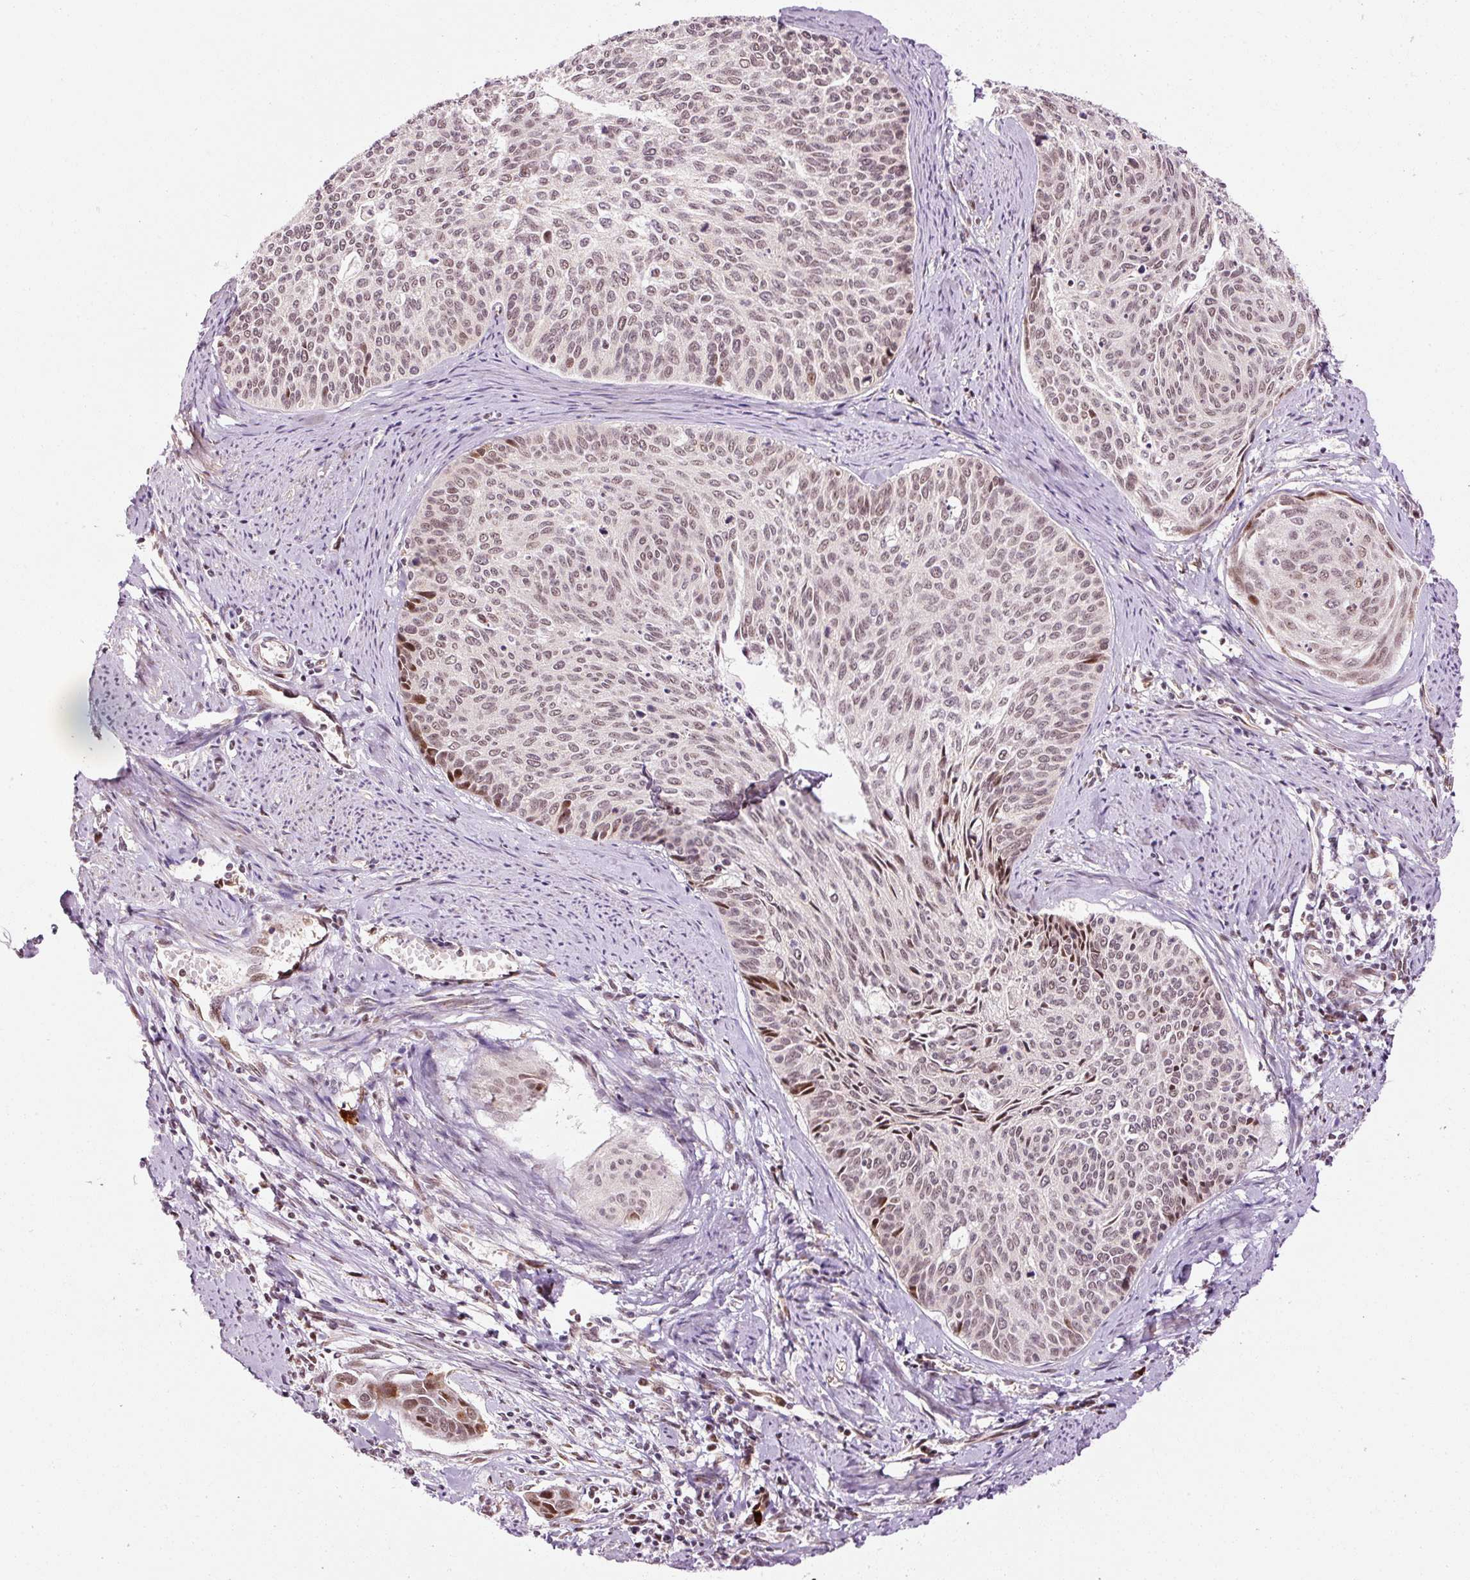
{"staining": {"intensity": "weak", "quantity": "25%-75%", "location": "nuclear"}, "tissue": "cervical cancer", "cell_type": "Tumor cells", "image_type": "cancer", "snomed": [{"axis": "morphology", "description": "Squamous cell carcinoma, NOS"}, {"axis": "topography", "description": "Cervix"}], "caption": "Immunohistochemical staining of human cervical cancer (squamous cell carcinoma) reveals weak nuclear protein staining in about 25%-75% of tumor cells. The protein is stained brown, and the nuclei are stained in blue (DAB IHC with brightfield microscopy, high magnification).", "gene": "ANKRD20A1", "patient": {"sex": "female", "age": 55}}